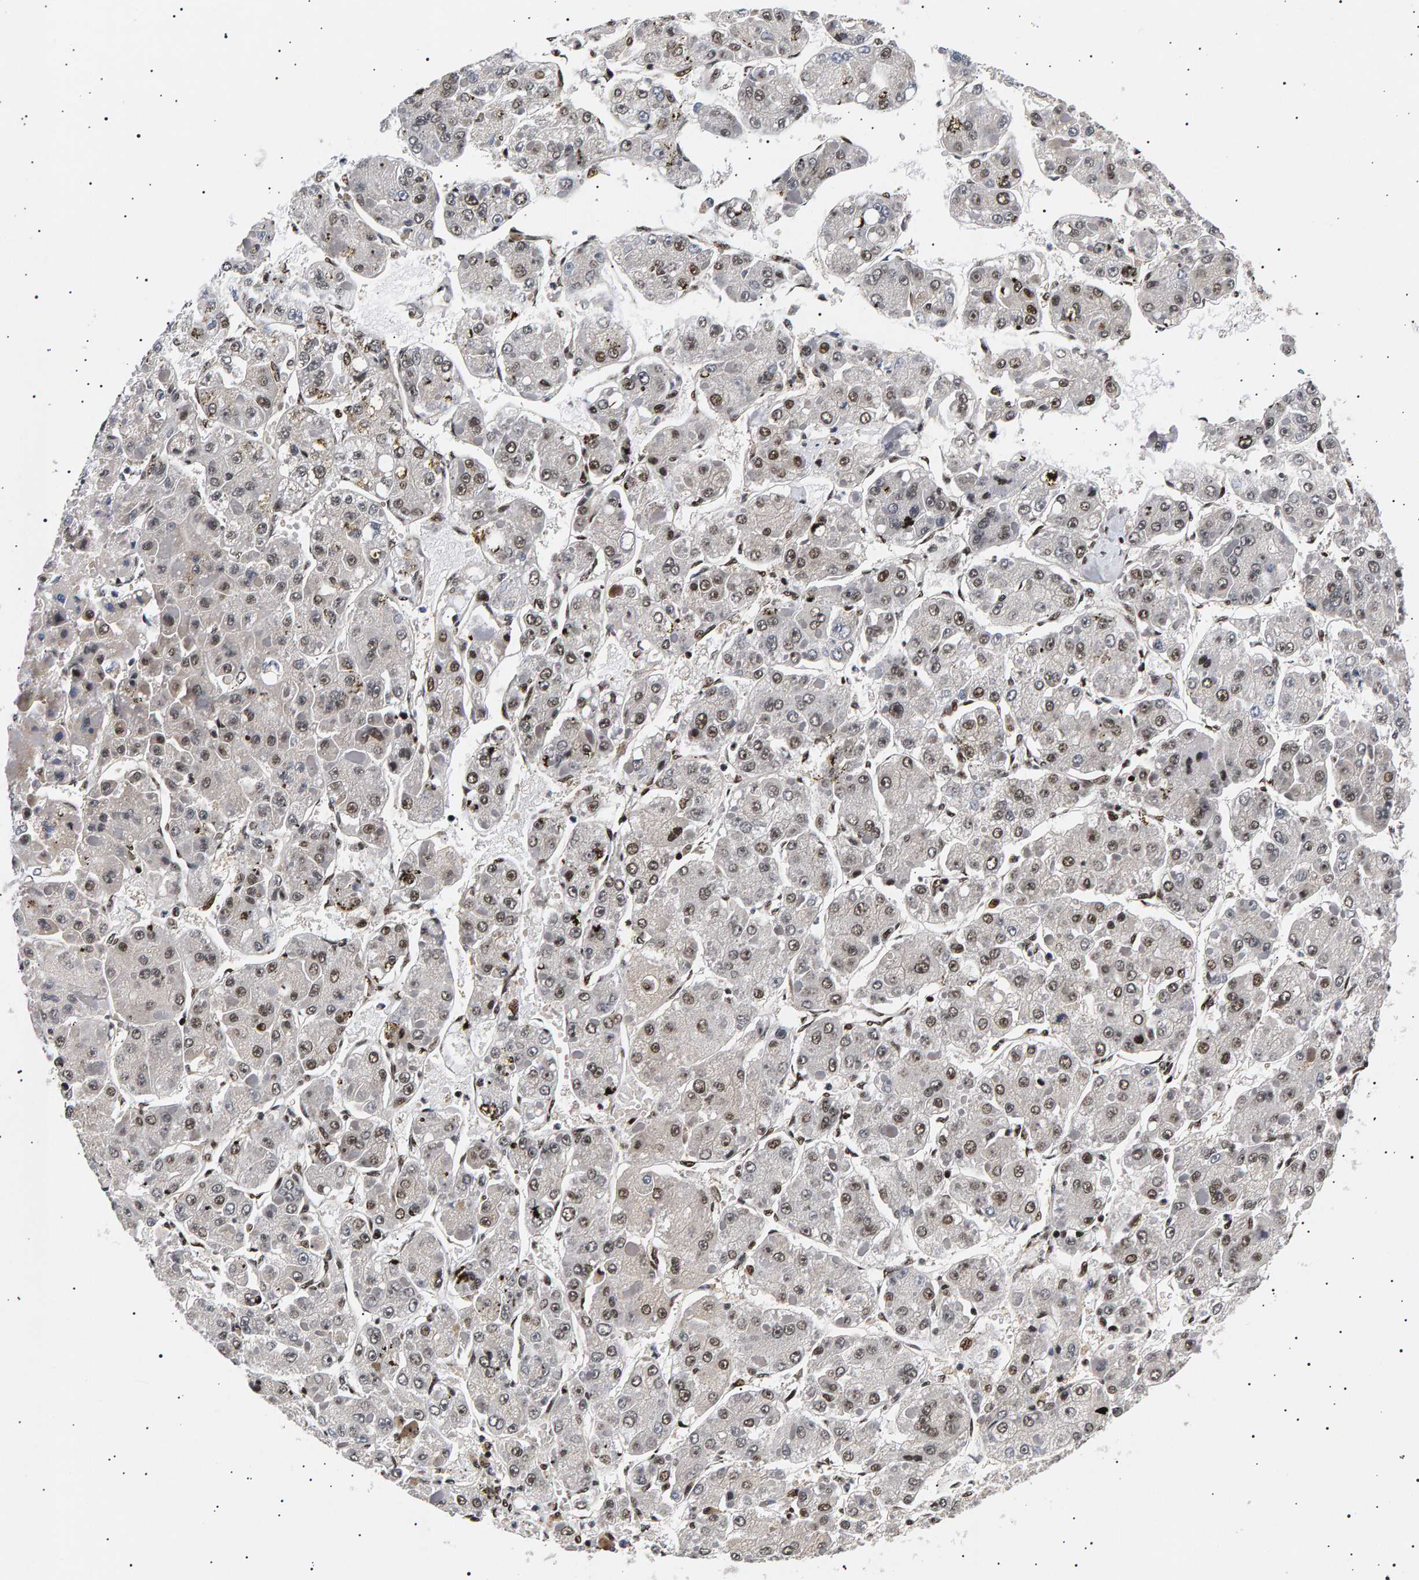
{"staining": {"intensity": "moderate", "quantity": ">75%", "location": "nuclear"}, "tissue": "liver cancer", "cell_type": "Tumor cells", "image_type": "cancer", "snomed": [{"axis": "morphology", "description": "Carcinoma, Hepatocellular, NOS"}, {"axis": "topography", "description": "Liver"}], "caption": "This is a histology image of immunohistochemistry staining of liver cancer (hepatocellular carcinoma), which shows moderate staining in the nuclear of tumor cells.", "gene": "ANKRD40", "patient": {"sex": "female", "age": 73}}